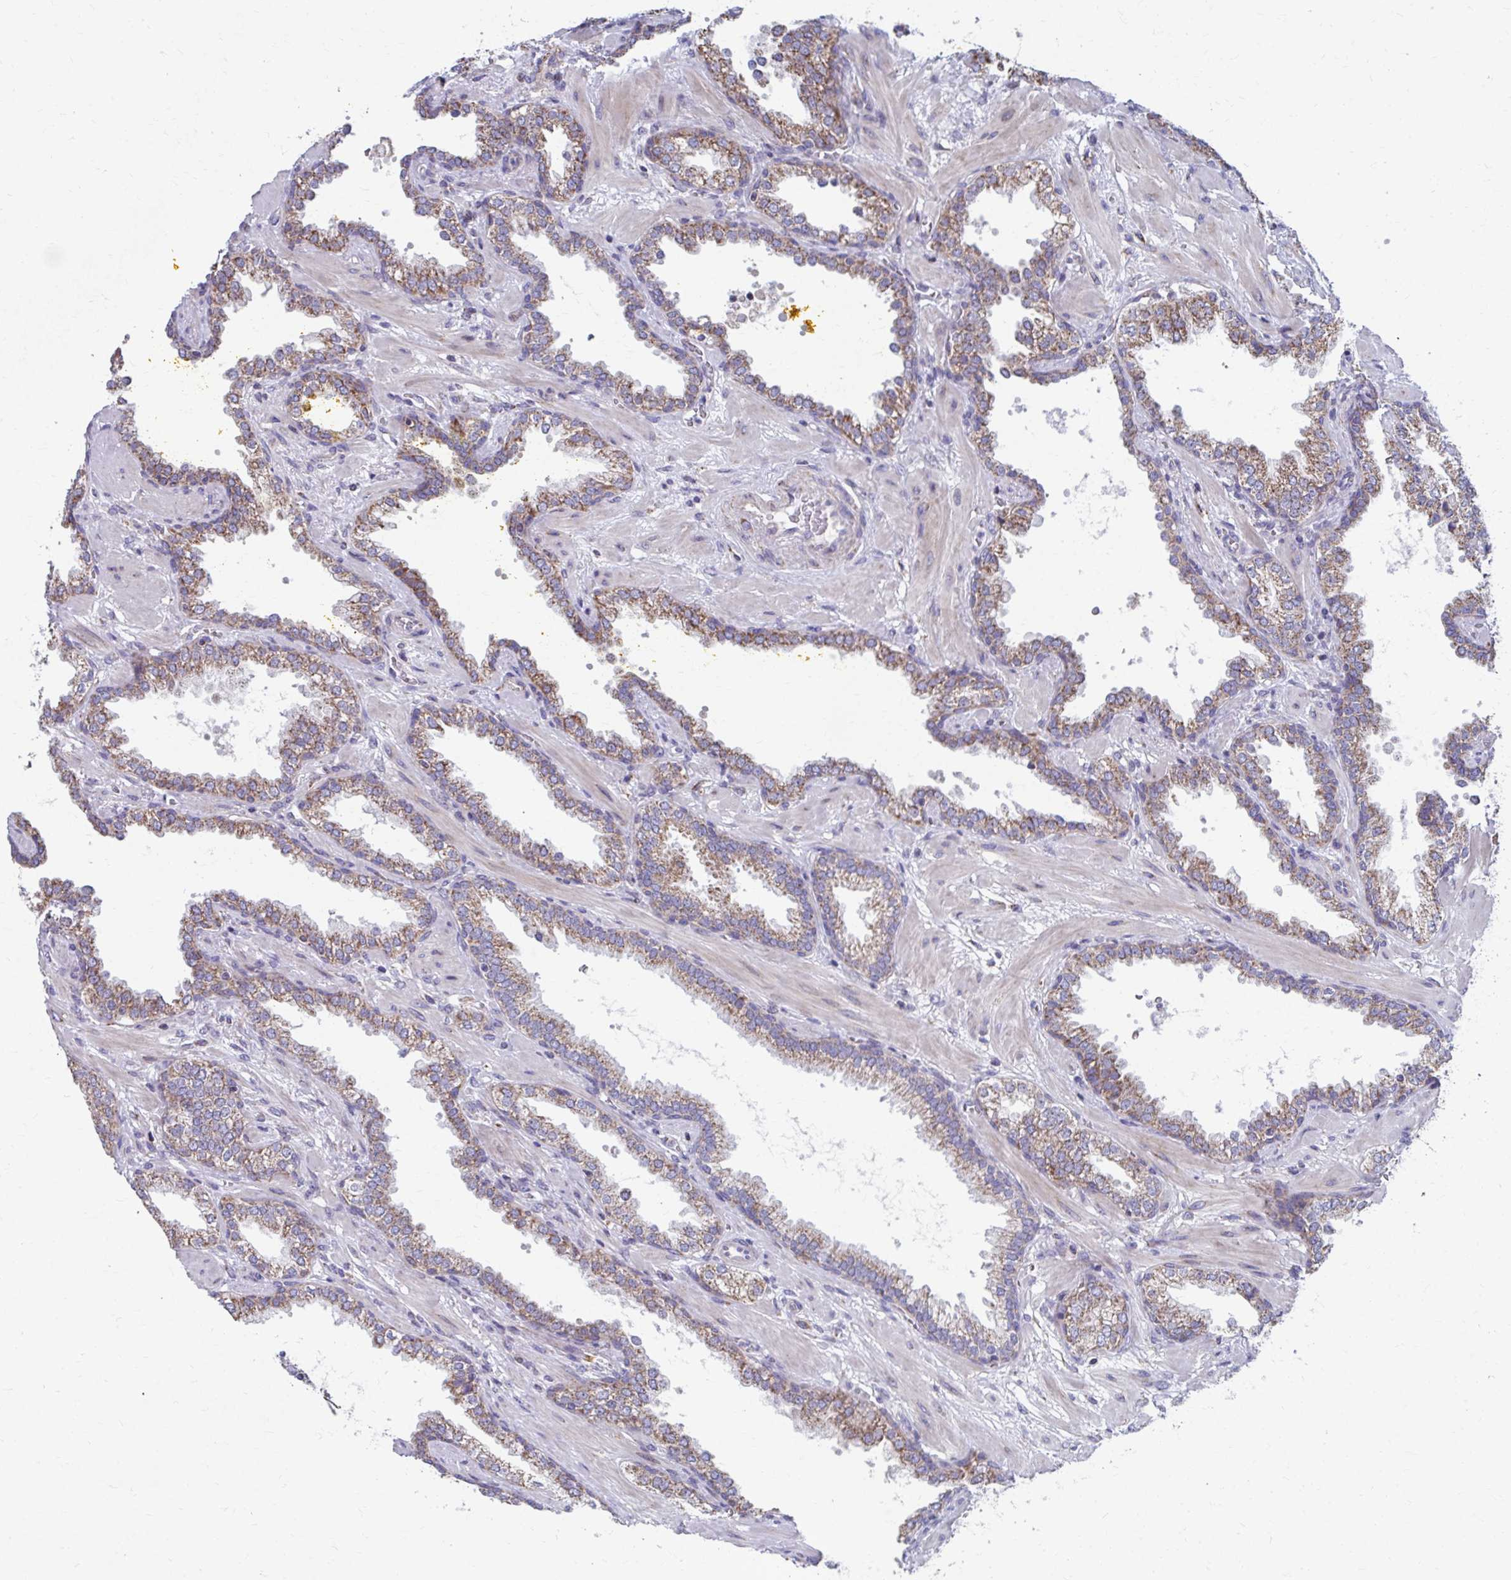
{"staining": {"intensity": "moderate", "quantity": ">75%", "location": "cytoplasmic/membranous"}, "tissue": "prostate cancer", "cell_type": "Tumor cells", "image_type": "cancer", "snomed": [{"axis": "morphology", "description": "Adenocarcinoma, High grade"}, {"axis": "topography", "description": "Prostate"}], "caption": "Tumor cells reveal medium levels of moderate cytoplasmic/membranous positivity in approximately >75% of cells in human prostate cancer (adenocarcinoma (high-grade)). Immunohistochemistry (ihc) stains the protein in brown and the nuclei are stained blue.", "gene": "RCC1L", "patient": {"sex": "male", "age": 60}}